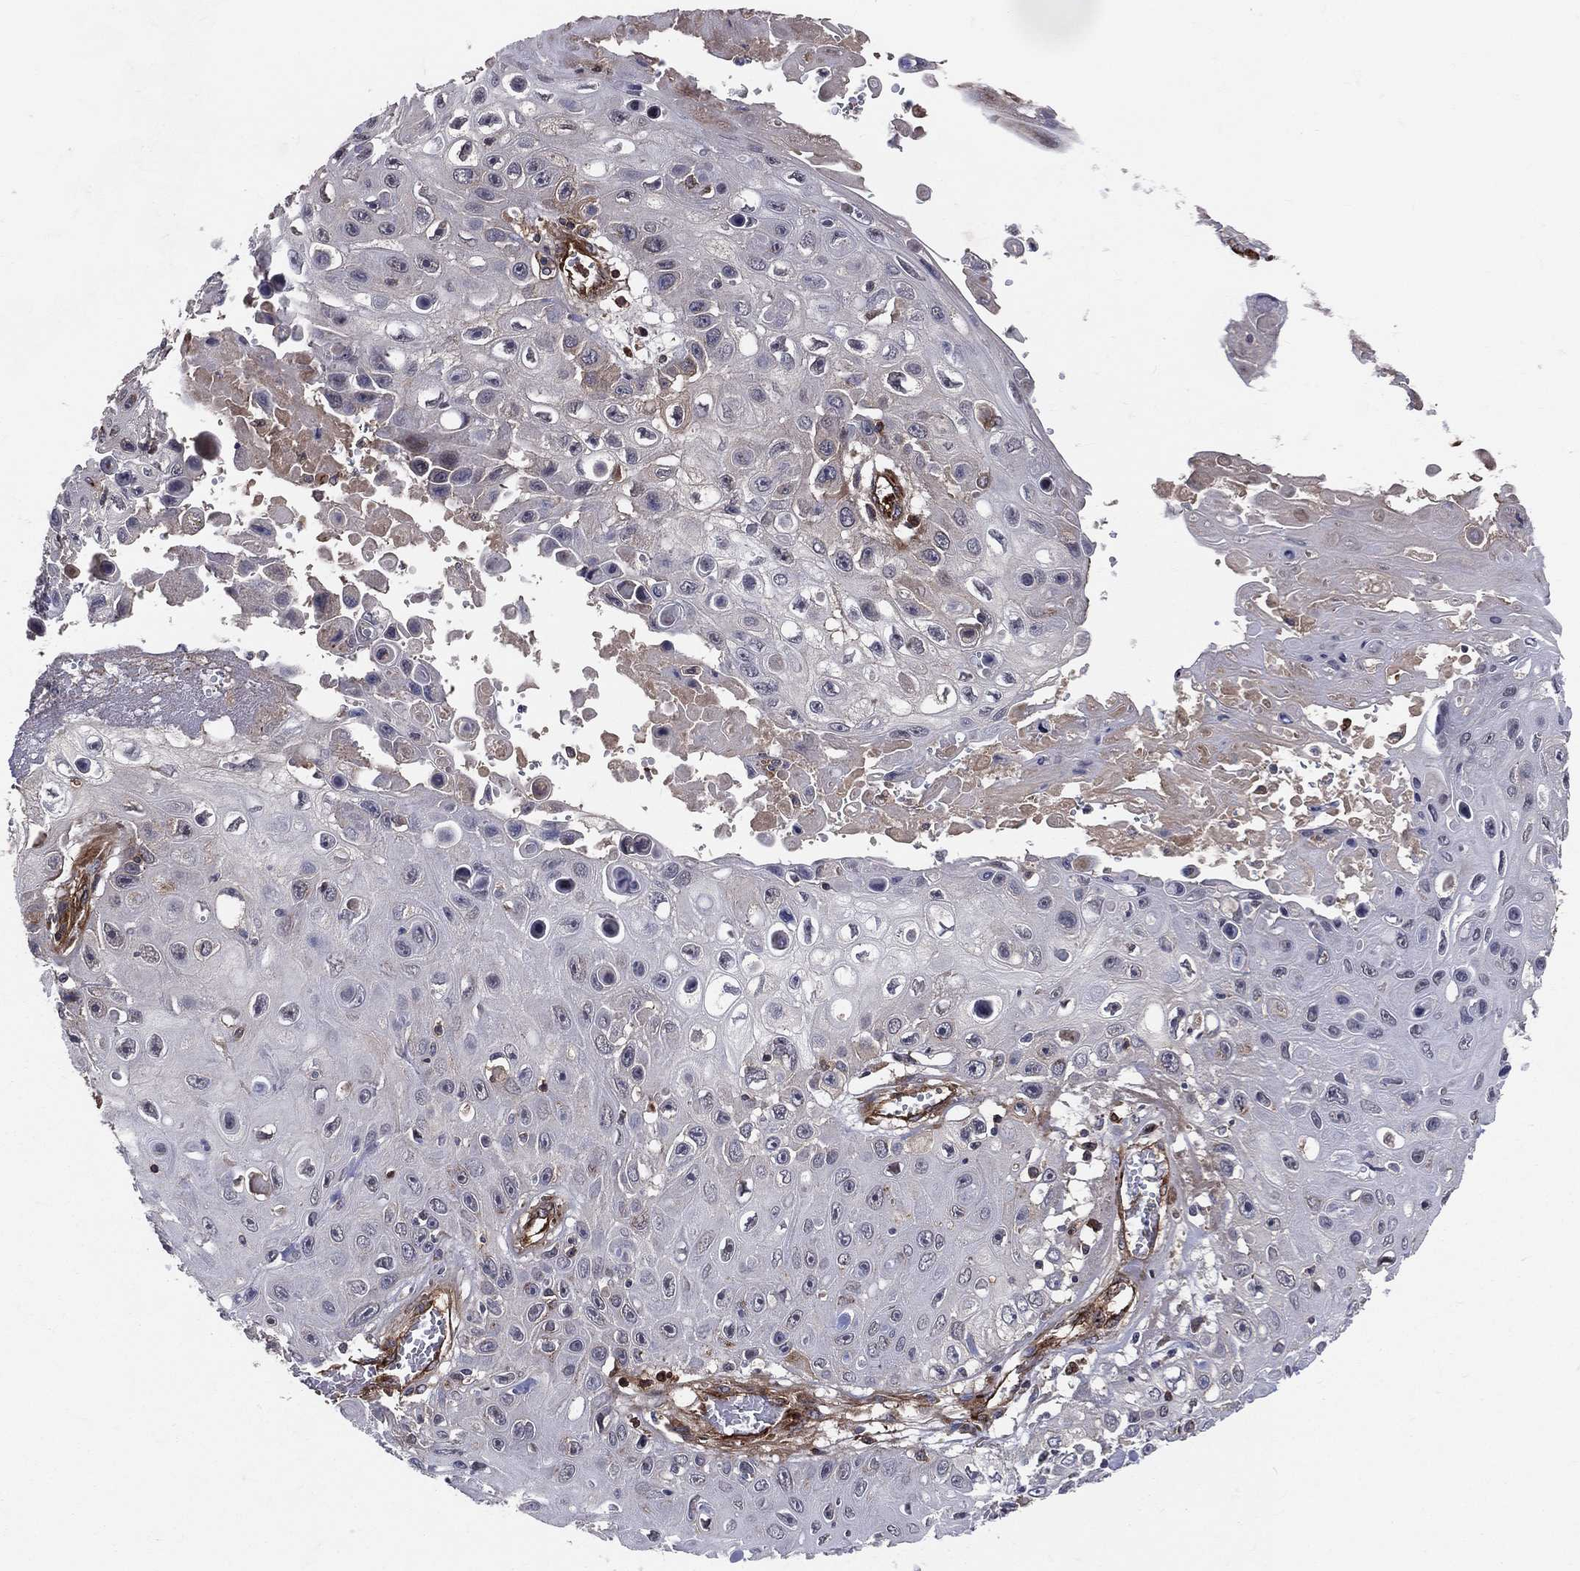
{"staining": {"intensity": "negative", "quantity": "none", "location": "none"}, "tissue": "skin cancer", "cell_type": "Tumor cells", "image_type": "cancer", "snomed": [{"axis": "morphology", "description": "Squamous cell carcinoma, NOS"}, {"axis": "topography", "description": "Skin"}], "caption": "The photomicrograph exhibits no staining of tumor cells in skin cancer.", "gene": "ENTPD1", "patient": {"sex": "male", "age": 82}}